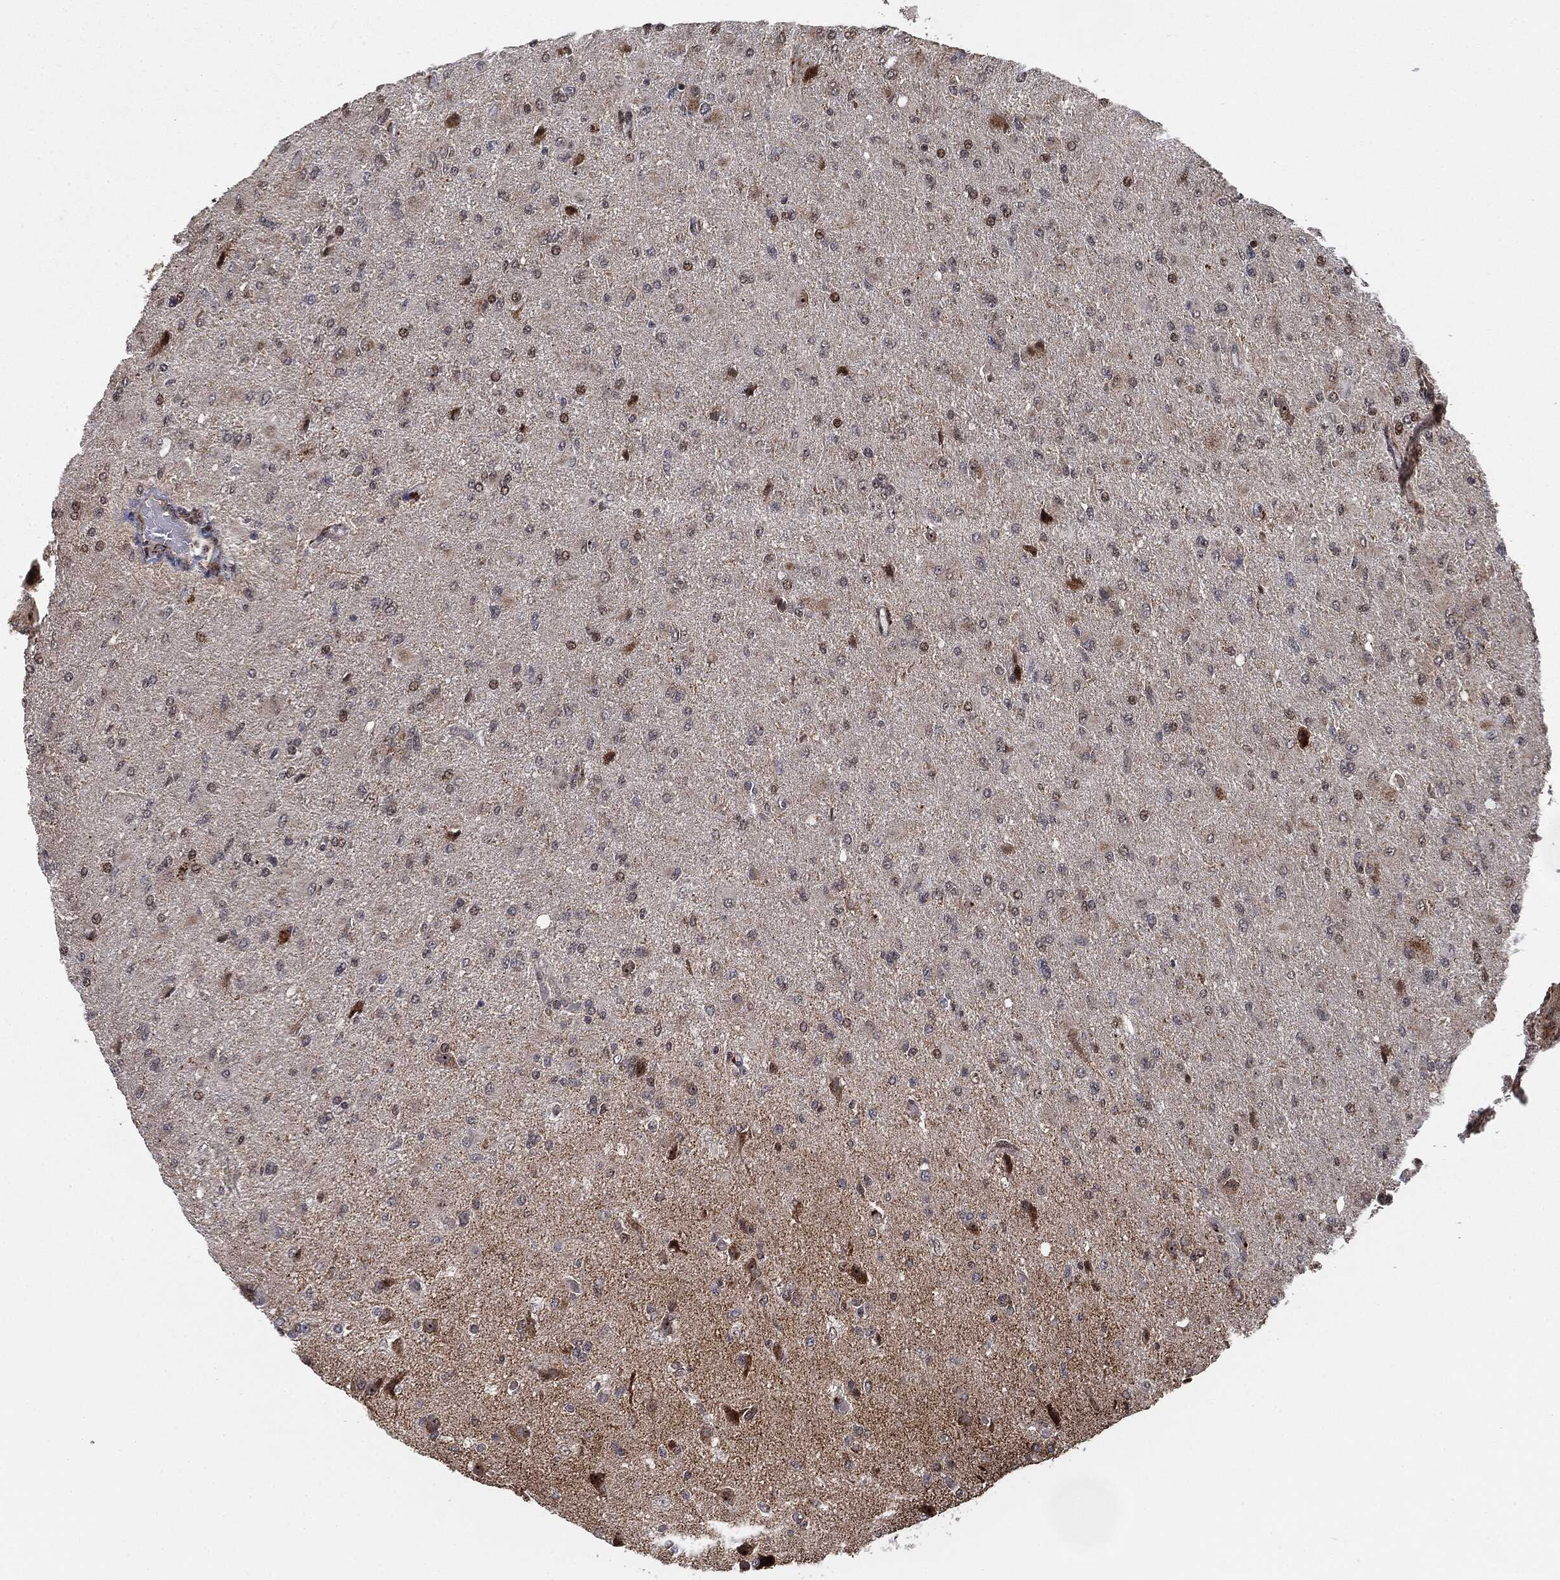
{"staining": {"intensity": "moderate", "quantity": "<25%", "location": "cytoplasmic/membranous"}, "tissue": "glioma", "cell_type": "Tumor cells", "image_type": "cancer", "snomed": [{"axis": "morphology", "description": "Glioma, malignant, High grade"}, {"axis": "topography", "description": "Cerebral cortex"}], "caption": "IHC photomicrograph of neoplastic tissue: glioma stained using immunohistochemistry (IHC) exhibits low levels of moderate protein expression localized specifically in the cytoplasmic/membranous of tumor cells, appearing as a cytoplasmic/membranous brown color.", "gene": "PTEN", "patient": {"sex": "female", "age": 36}}